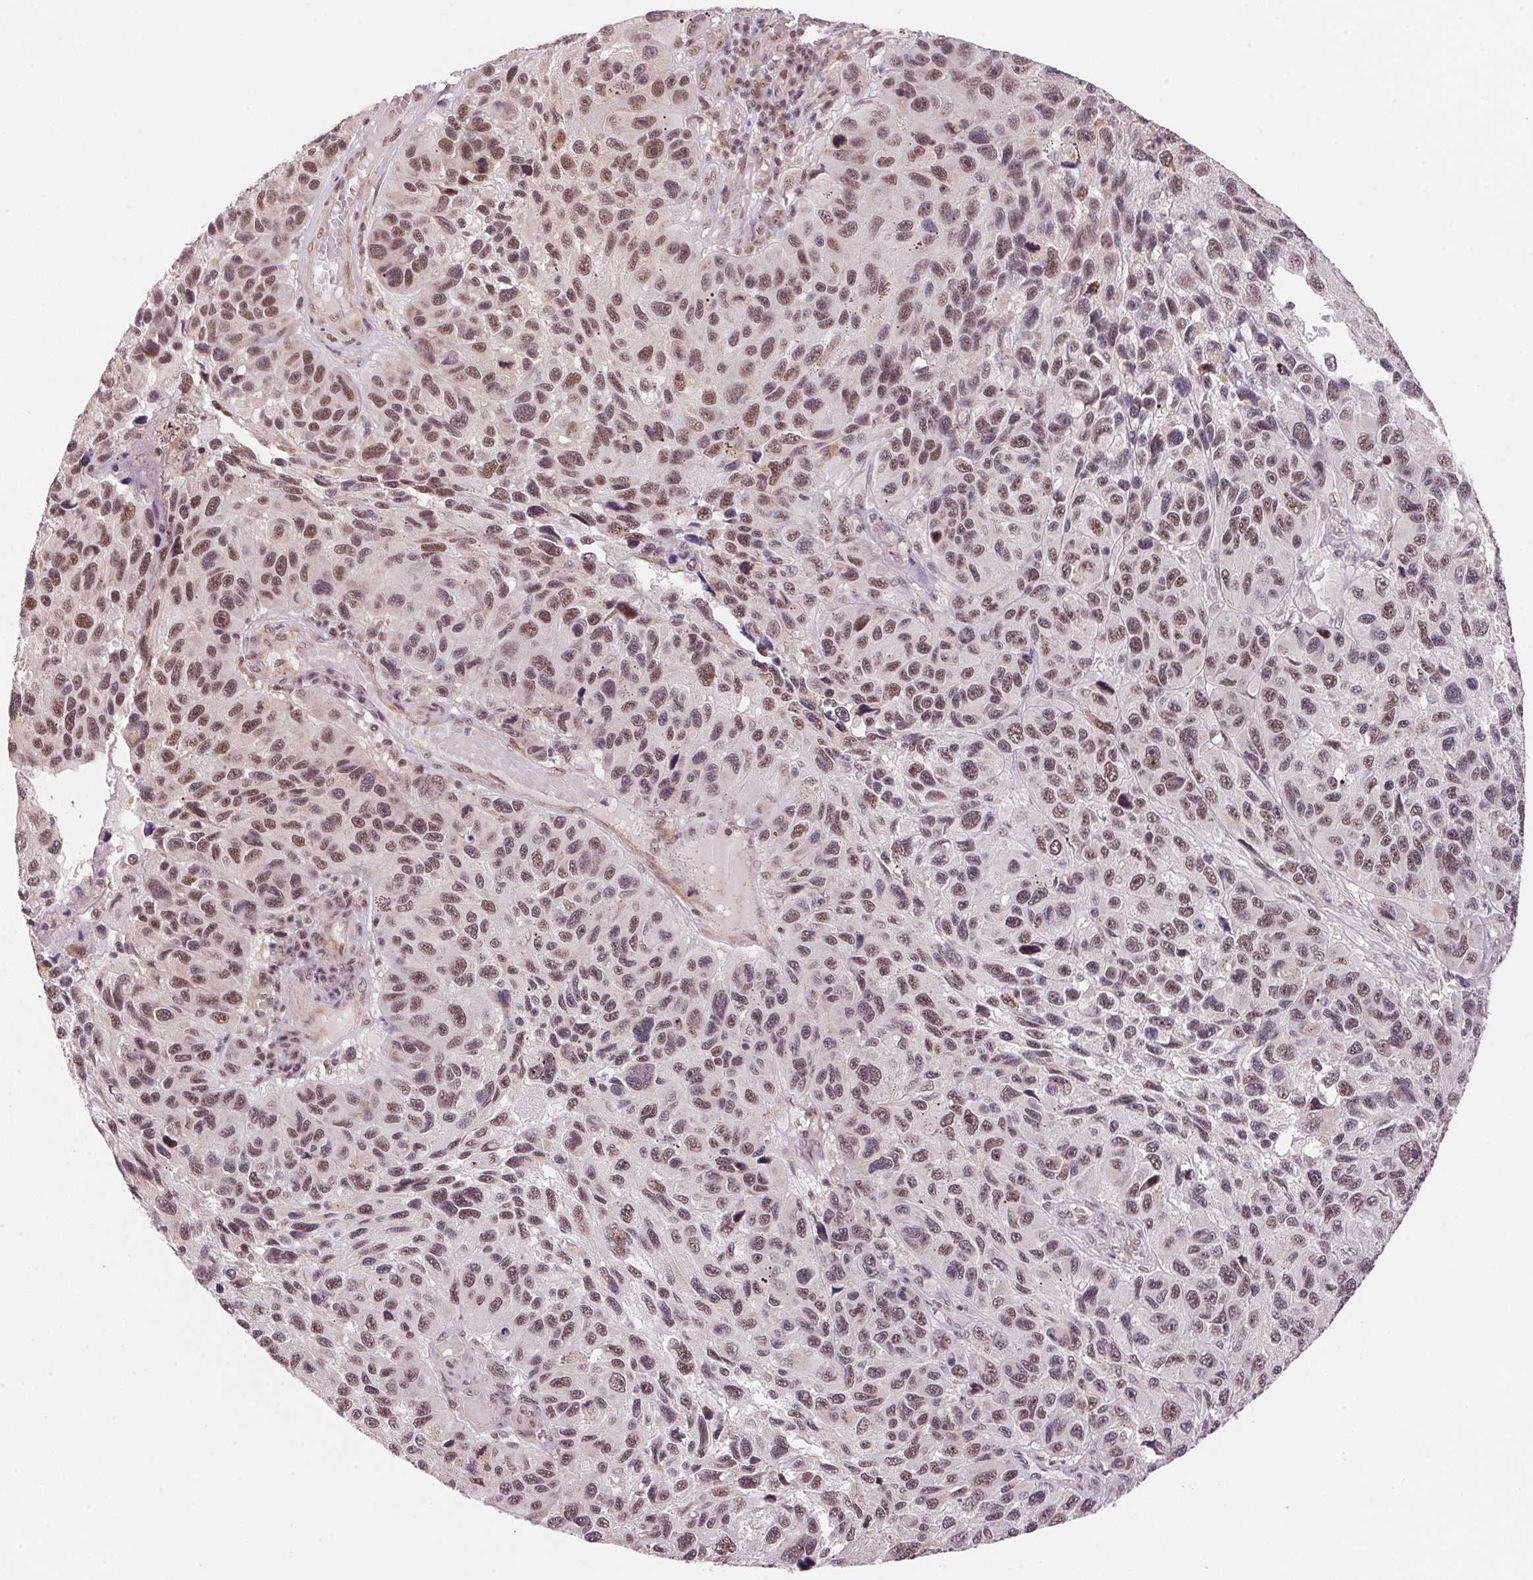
{"staining": {"intensity": "moderate", "quantity": ">75%", "location": "nuclear"}, "tissue": "melanoma", "cell_type": "Tumor cells", "image_type": "cancer", "snomed": [{"axis": "morphology", "description": "Malignant melanoma, NOS"}, {"axis": "topography", "description": "Skin"}], "caption": "Tumor cells exhibit moderate nuclear staining in about >75% of cells in malignant melanoma. (DAB (3,3'-diaminobenzidine) IHC with brightfield microscopy, high magnification).", "gene": "HNRNPDL", "patient": {"sex": "male", "age": 53}}